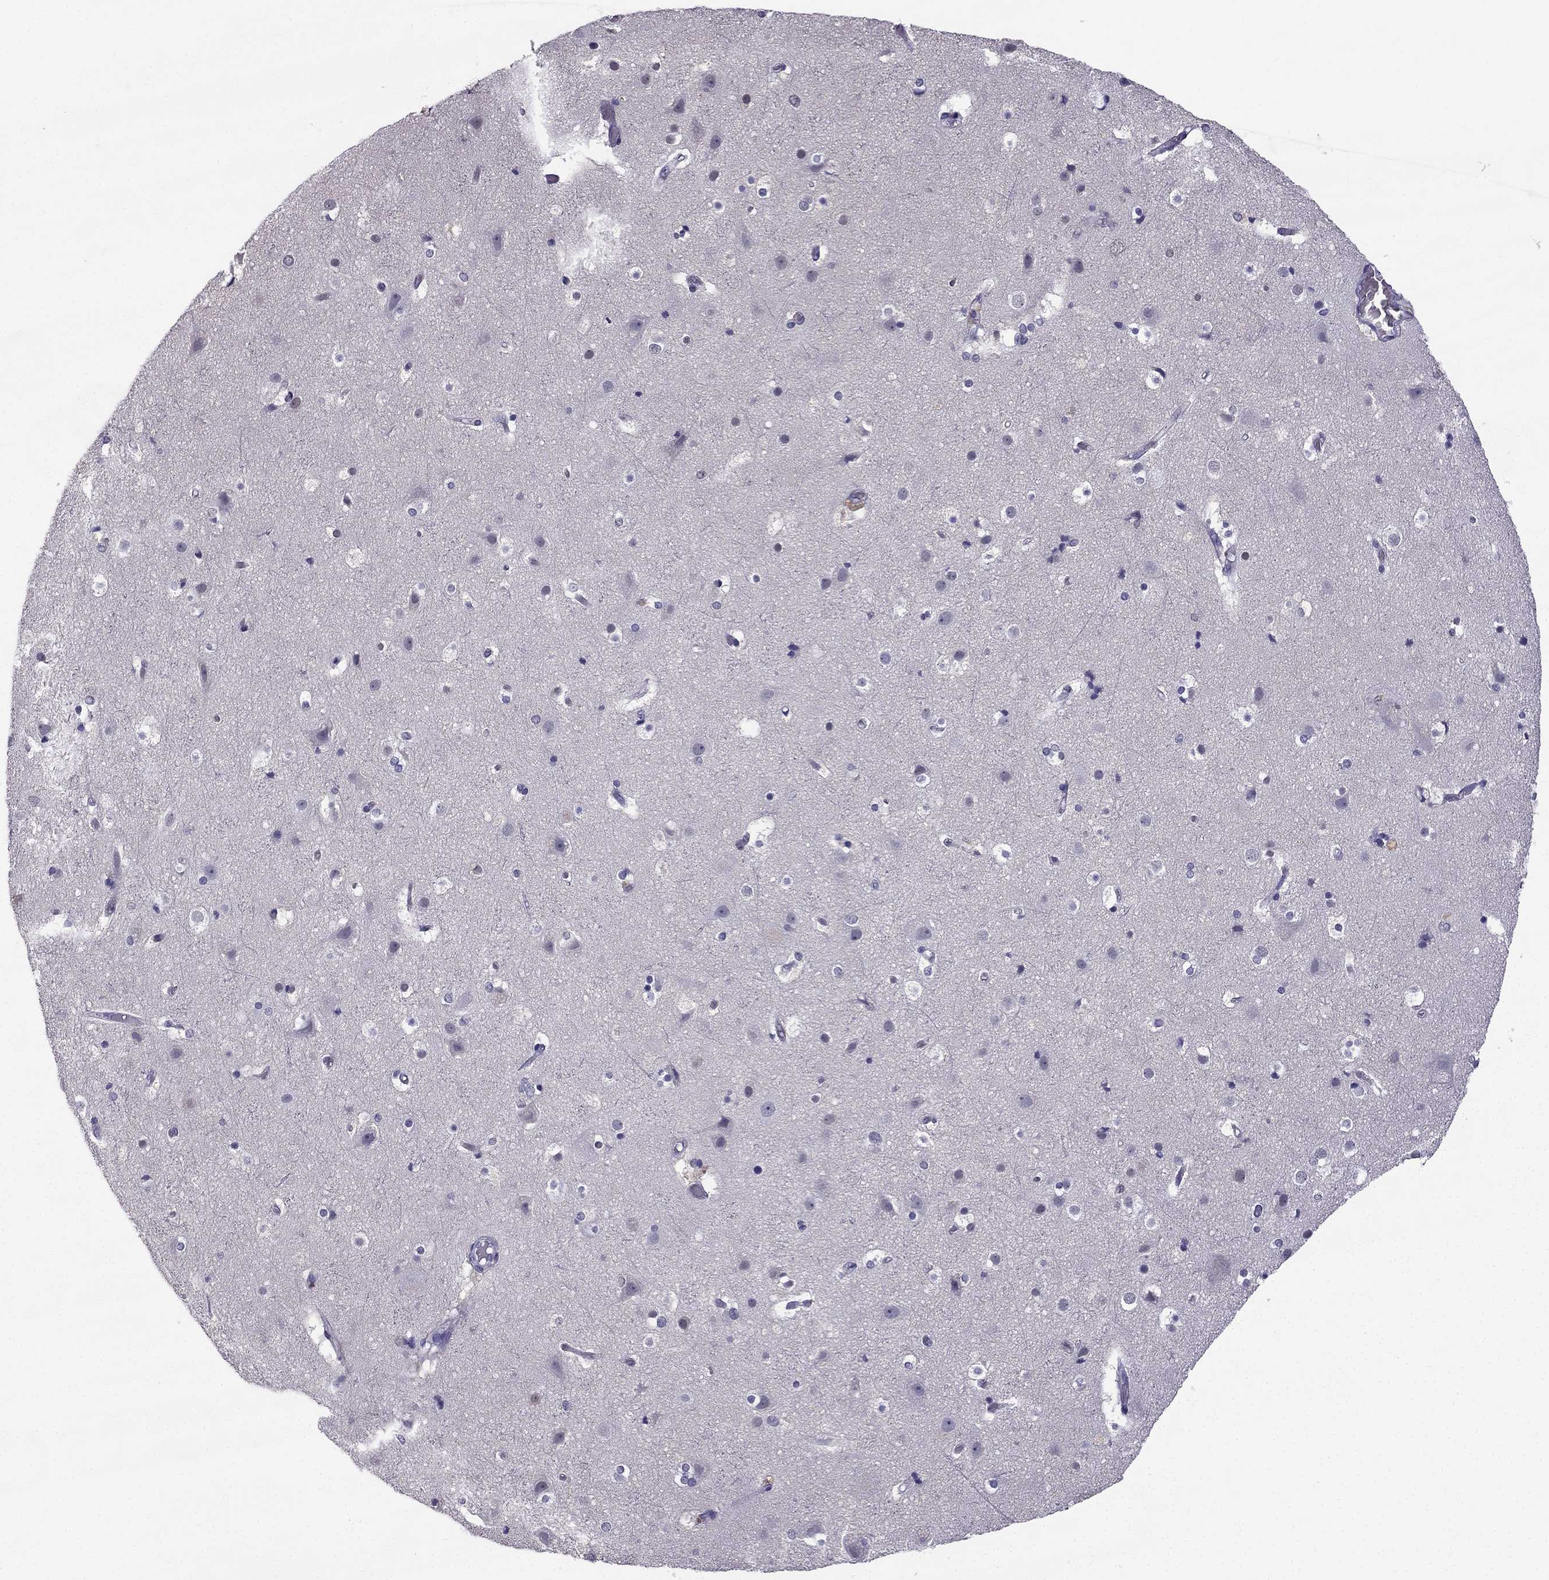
{"staining": {"intensity": "negative", "quantity": "none", "location": "none"}, "tissue": "cerebral cortex", "cell_type": "Endothelial cells", "image_type": "normal", "snomed": [{"axis": "morphology", "description": "Normal tissue, NOS"}, {"axis": "topography", "description": "Cerebral cortex"}], "caption": "Cerebral cortex stained for a protein using immunohistochemistry reveals no expression endothelial cells.", "gene": "CCK", "patient": {"sex": "female", "age": 52}}